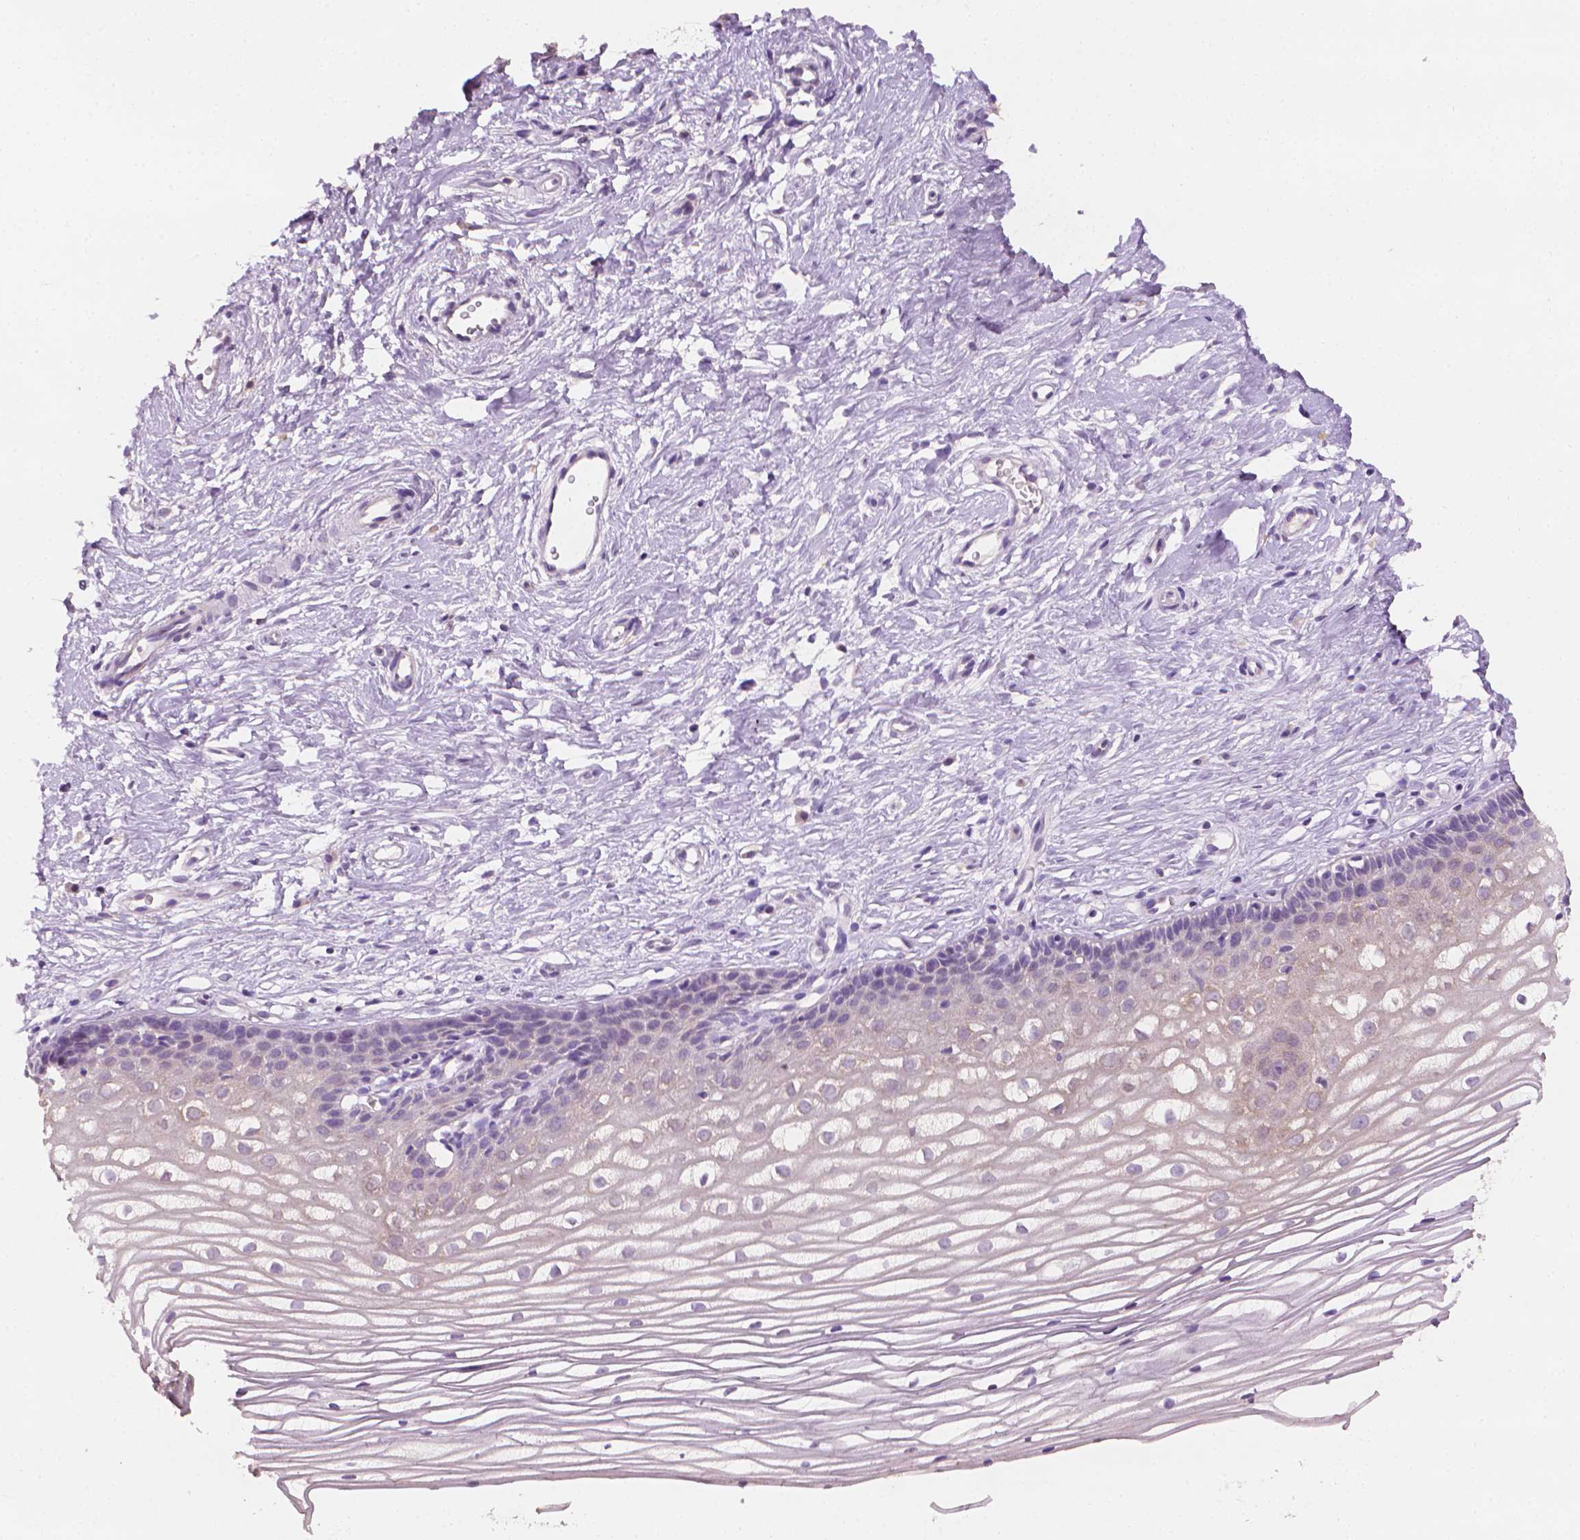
{"staining": {"intensity": "negative", "quantity": "none", "location": "none"}, "tissue": "cervix", "cell_type": "Glandular cells", "image_type": "normal", "snomed": [{"axis": "morphology", "description": "Normal tissue, NOS"}, {"axis": "topography", "description": "Cervix"}], "caption": "Immunohistochemistry micrograph of unremarkable cervix stained for a protein (brown), which reveals no positivity in glandular cells.", "gene": "FASN", "patient": {"sex": "female", "age": 40}}